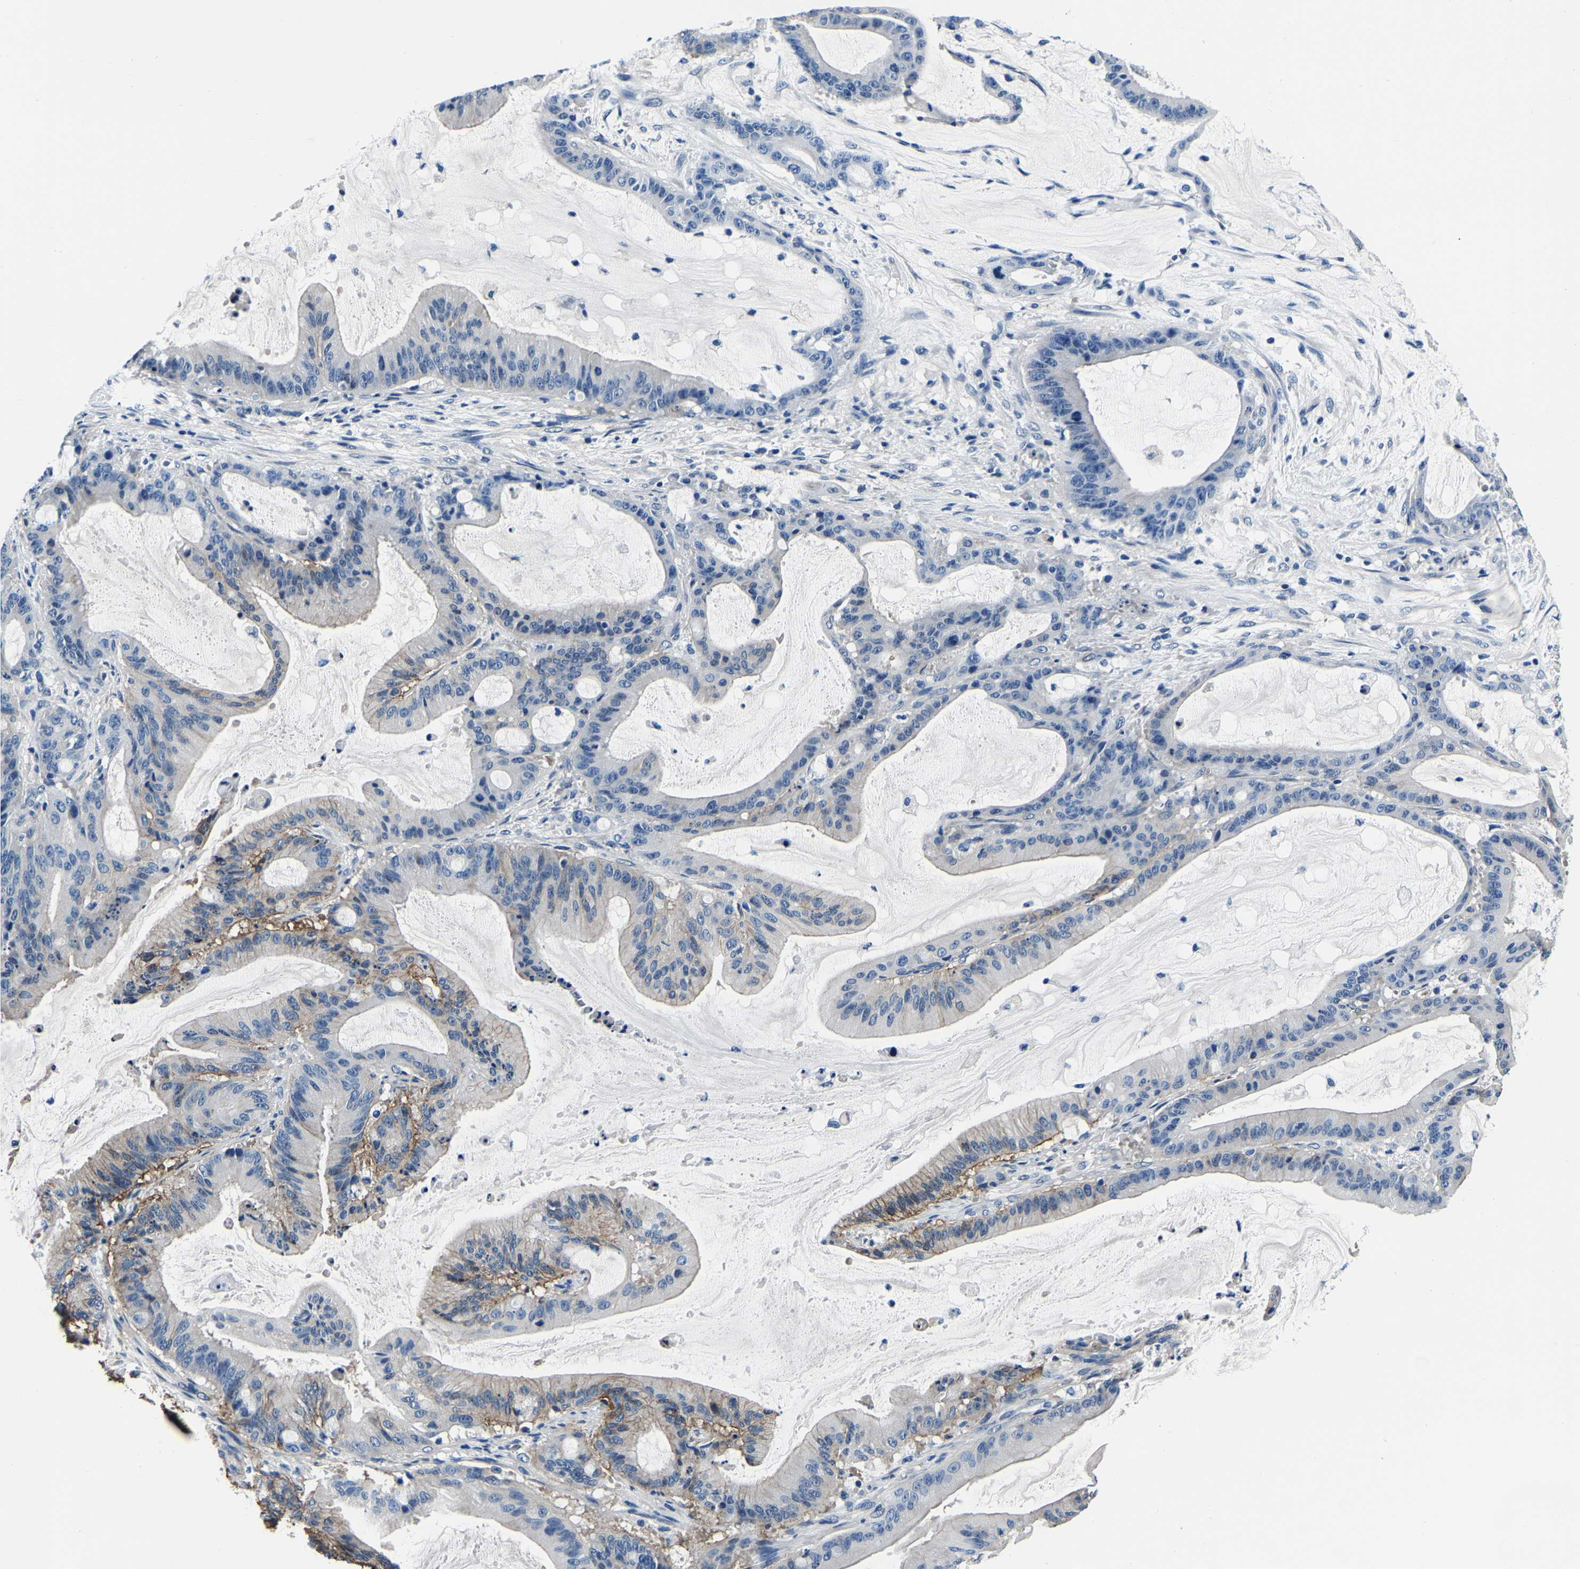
{"staining": {"intensity": "moderate", "quantity": "<25%", "location": "cytoplasmic/membranous"}, "tissue": "liver cancer", "cell_type": "Tumor cells", "image_type": "cancer", "snomed": [{"axis": "morphology", "description": "Normal tissue, NOS"}, {"axis": "morphology", "description": "Cholangiocarcinoma"}, {"axis": "topography", "description": "Liver"}, {"axis": "topography", "description": "Peripheral nerve tissue"}], "caption": "Liver cancer tissue demonstrates moderate cytoplasmic/membranous positivity in about <25% of tumor cells The staining was performed using DAB to visualize the protein expression in brown, while the nuclei were stained in blue with hematoxylin (Magnification: 20x).", "gene": "ACO1", "patient": {"sex": "female", "age": 73}}